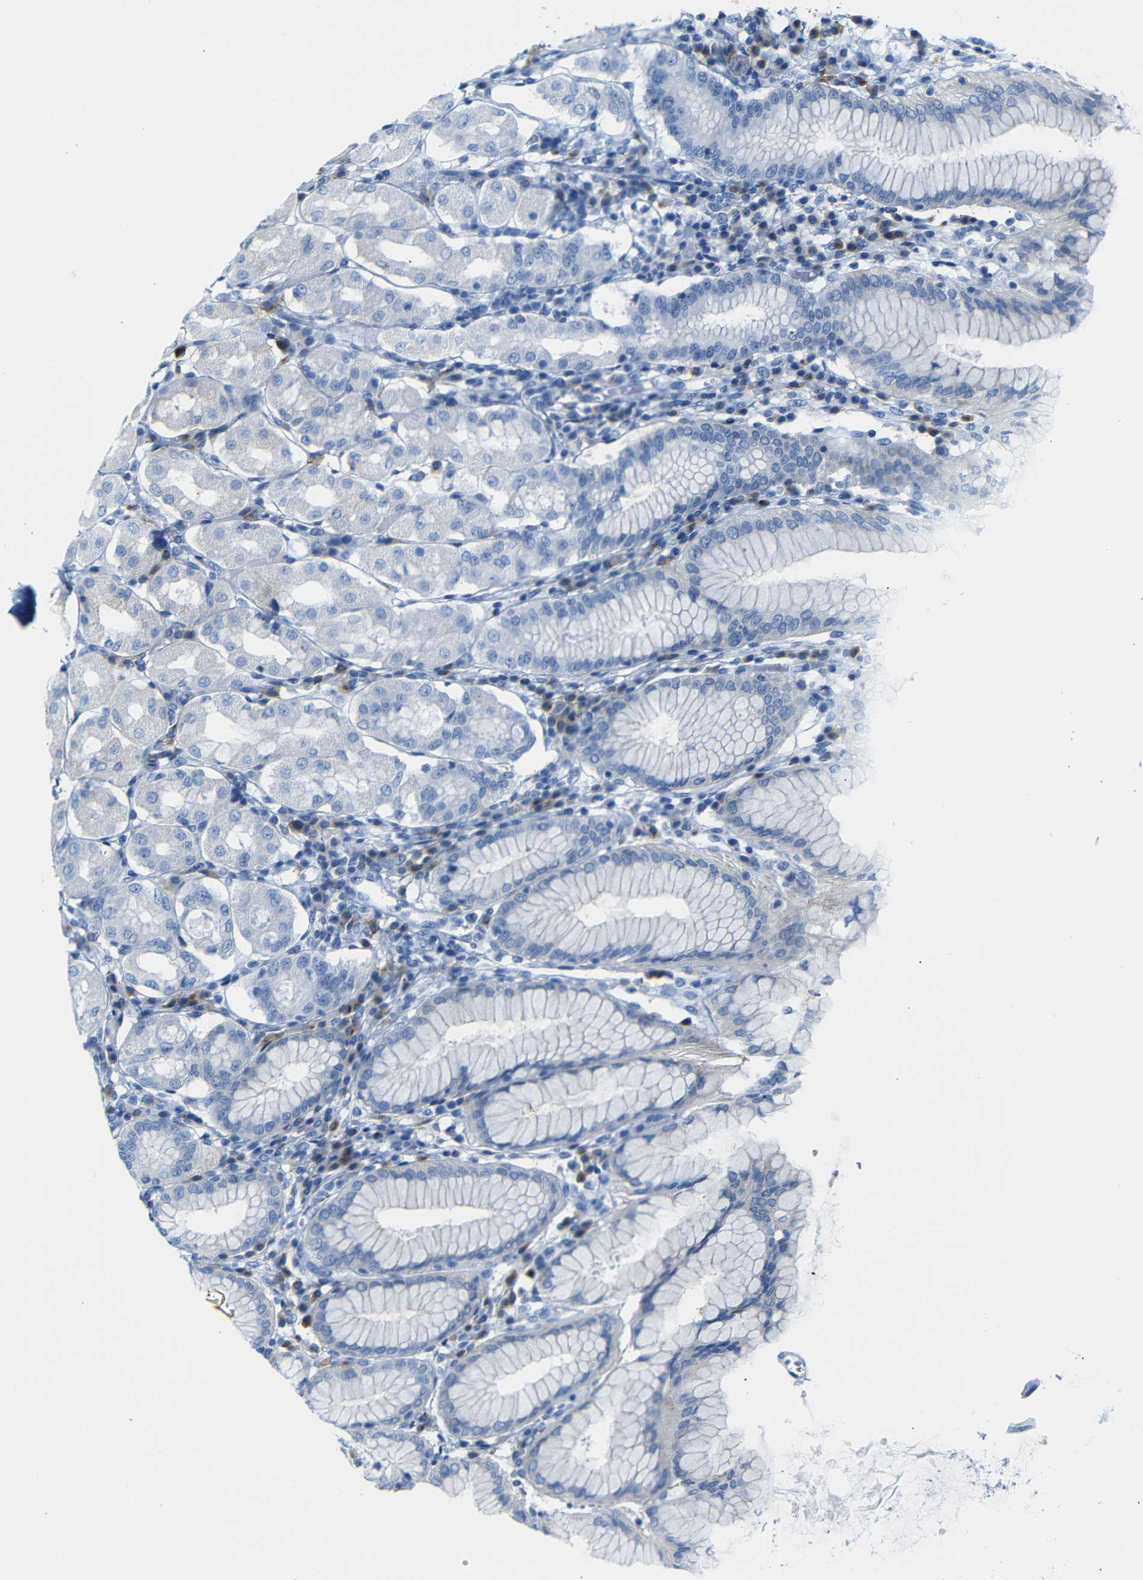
{"staining": {"intensity": "weak", "quantity": "<25%", "location": "cytoplasmic/membranous"}, "tissue": "stomach", "cell_type": "Glandular cells", "image_type": "normal", "snomed": [{"axis": "morphology", "description": "Normal tissue, NOS"}, {"axis": "topography", "description": "Stomach"}, {"axis": "topography", "description": "Stomach, lower"}], "caption": "Immunohistochemistry of unremarkable stomach shows no positivity in glandular cells.", "gene": "FCRL1", "patient": {"sex": "female", "age": 56}}